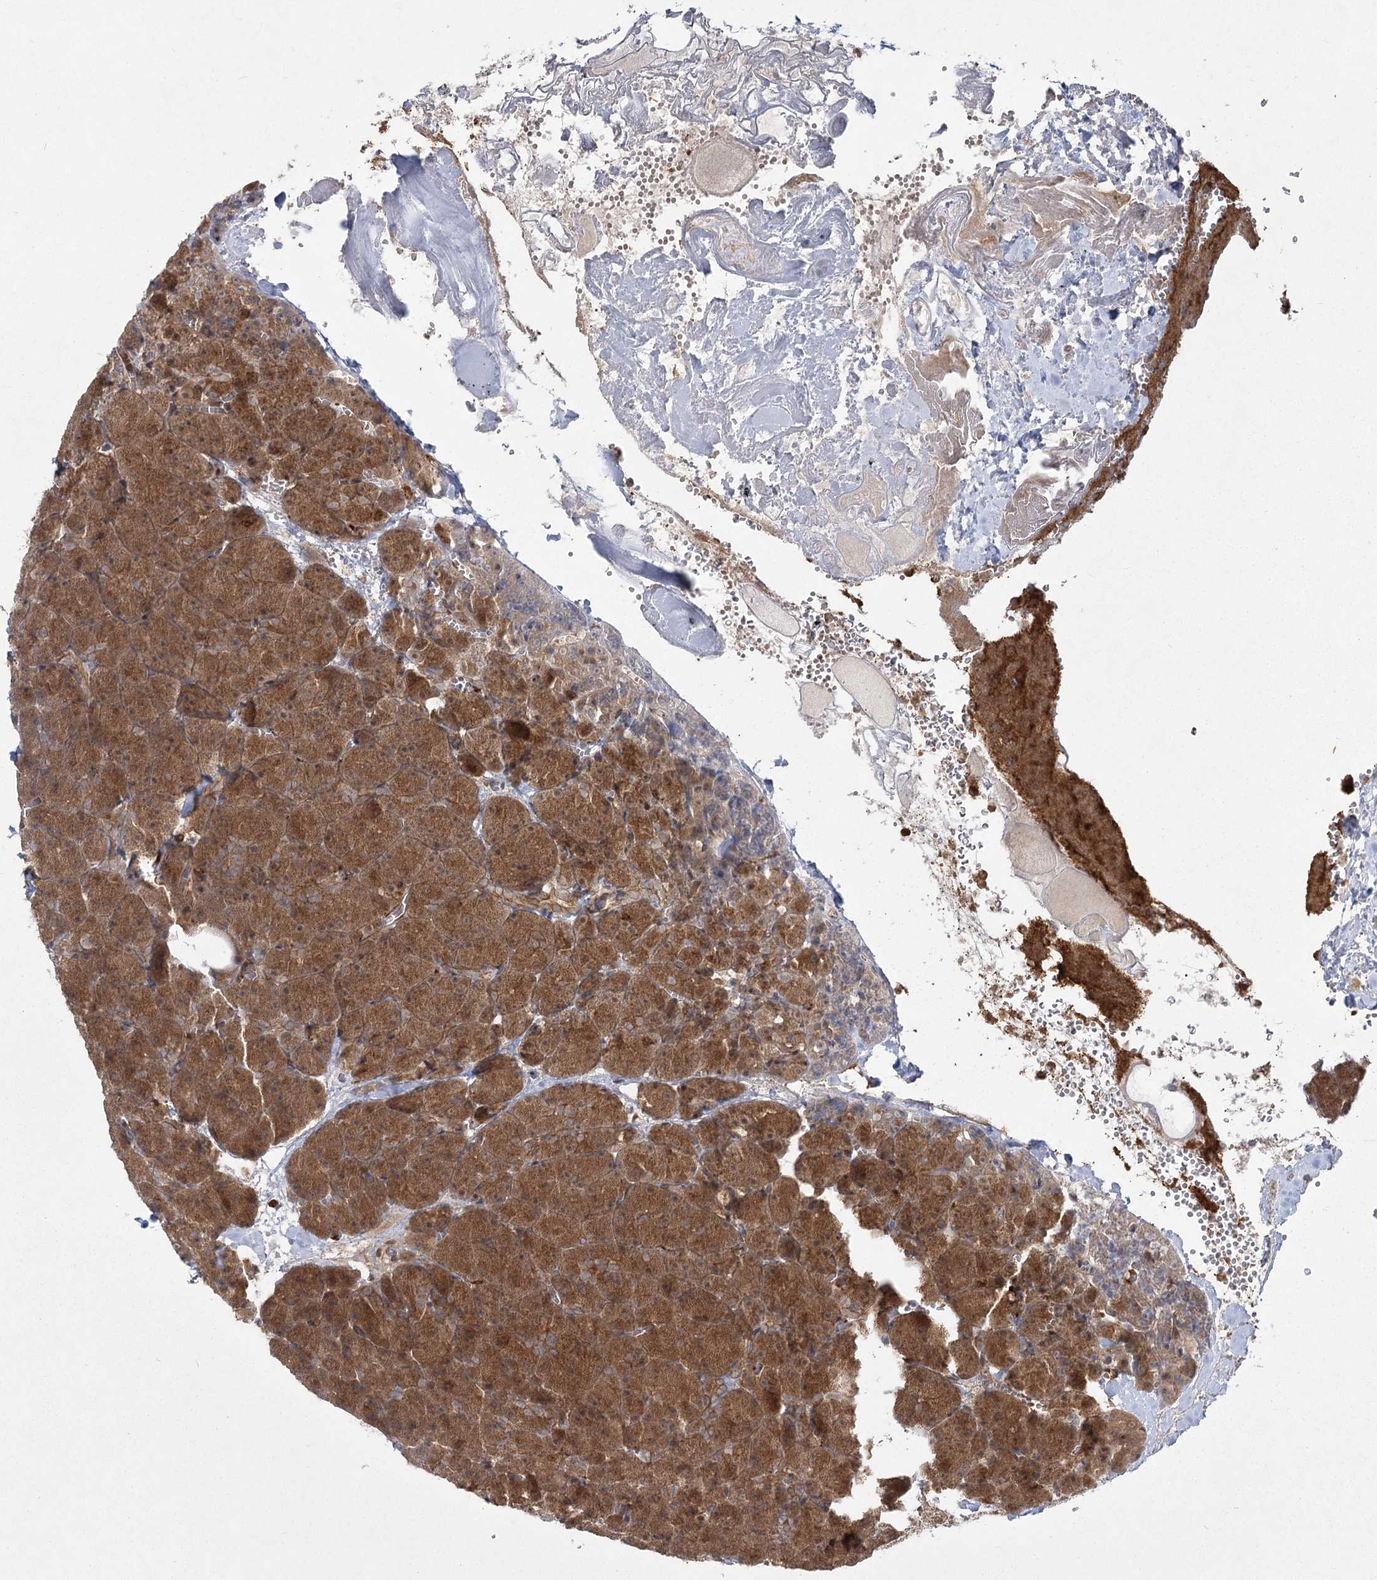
{"staining": {"intensity": "moderate", "quantity": ">75%", "location": "cytoplasmic/membranous"}, "tissue": "pancreas", "cell_type": "Exocrine glandular cells", "image_type": "normal", "snomed": [{"axis": "morphology", "description": "Normal tissue, NOS"}, {"axis": "morphology", "description": "Carcinoid, malignant, NOS"}, {"axis": "topography", "description": "Pancreas"}], "caption": "Exocrine glandular cells display medium levels of moderate cytoplasmic/membranous expression in about >75% of cells in unremarkable pancreas. Immunohistochemistry stains the protein in brown and the nuclei are stained blue.", "gene": "MDFIC", "patient": {"sex": "female", "age": 35}}